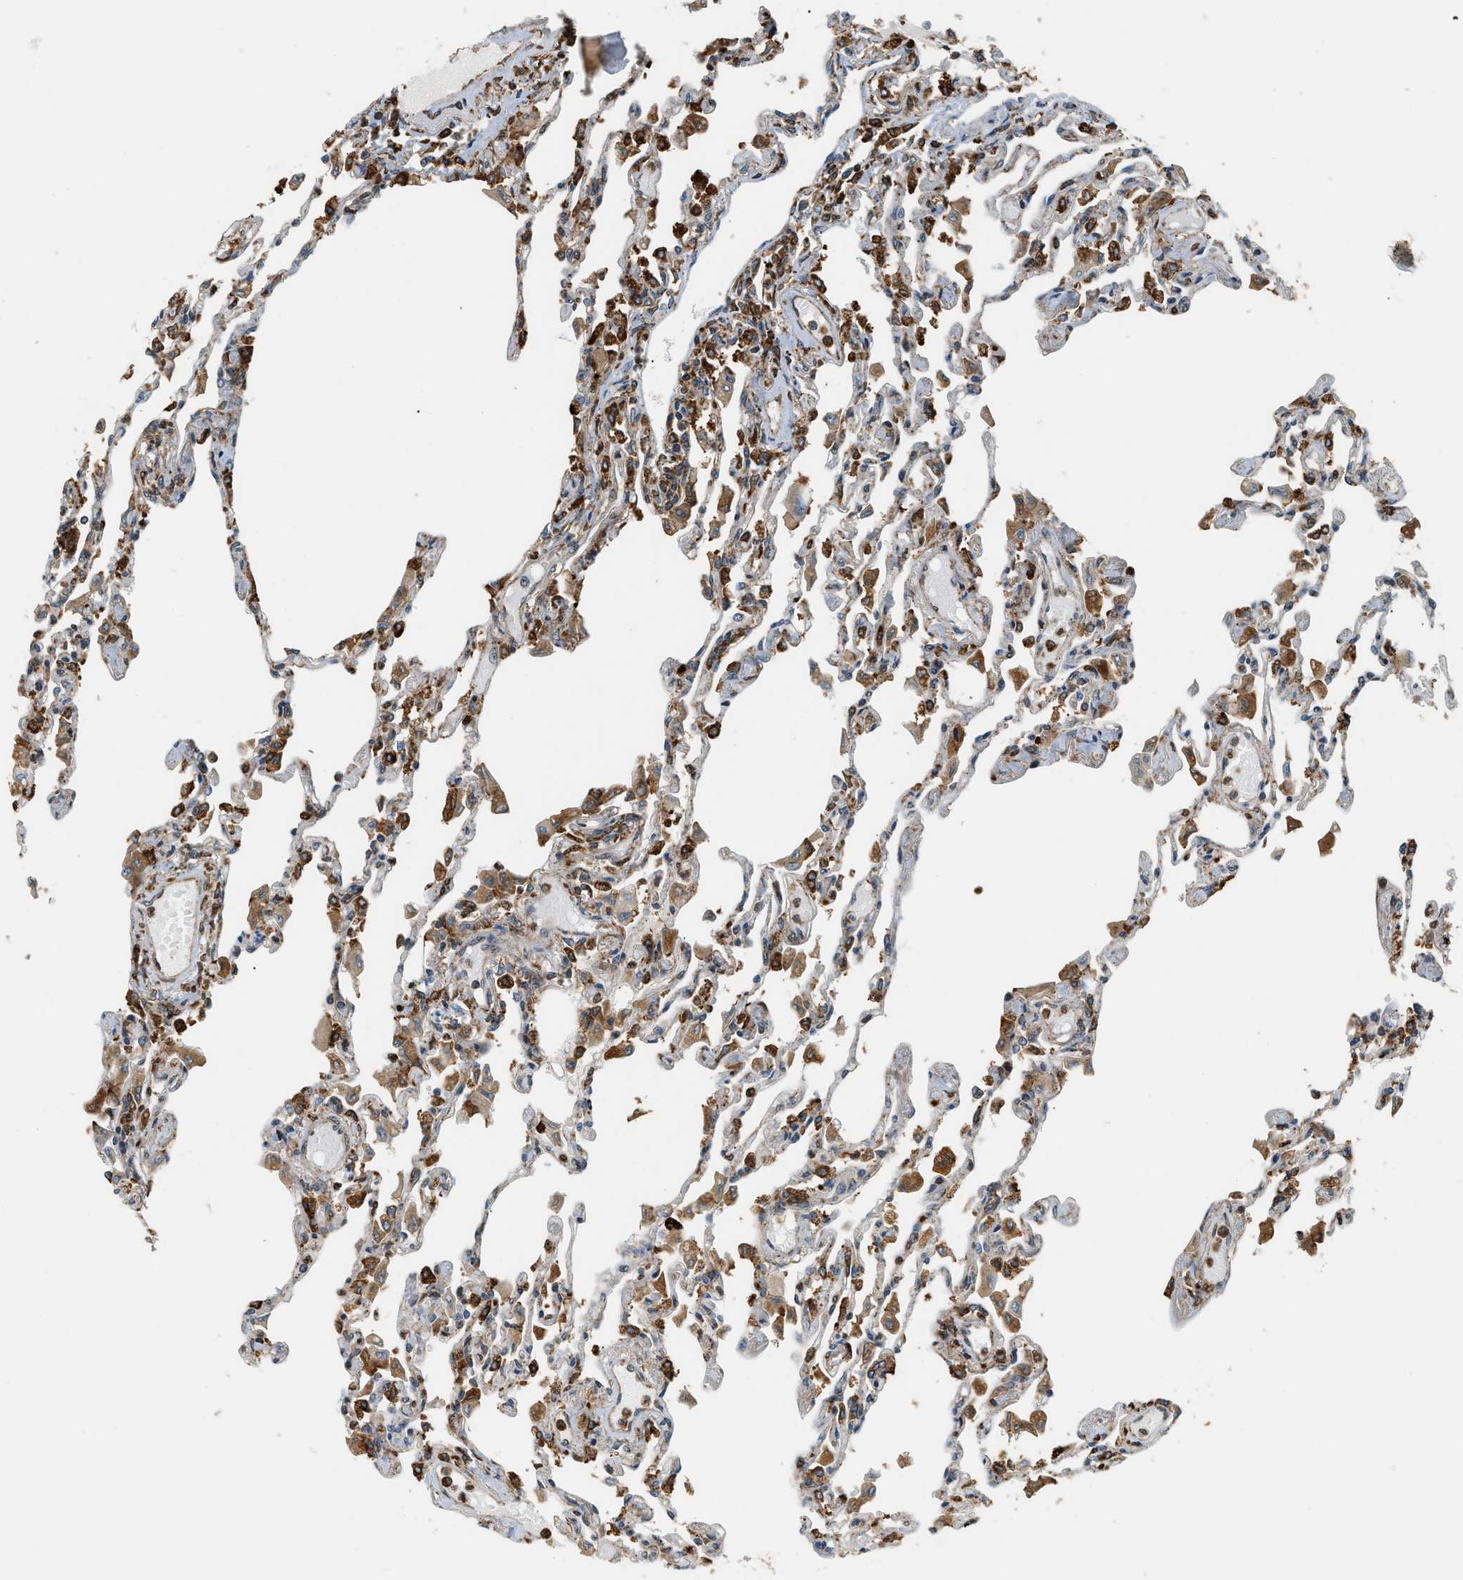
{"staining": {"intensity": "strong", "quantity": "25%-75%", "location": "cytoplasmic/membranous"}, "tissue": "lung", "cell_type": "Alveolar cells", "image_type": "normal", "snomed": [{"axis": "morphology", "description": "Normal tissue, NOS"}, {"axis": "topography", "description": "Bronchus"}, {"axis": "topography", "description": "Lung"}], "caption": "Benign lung demonstrates strong cytoplasmic/membranous positivity in about 25%-75% of alveolar cells, visualized by immunohistochemistry.", "gene": "SEMA4D", "patient": {"sex": "female", "age": 49}}